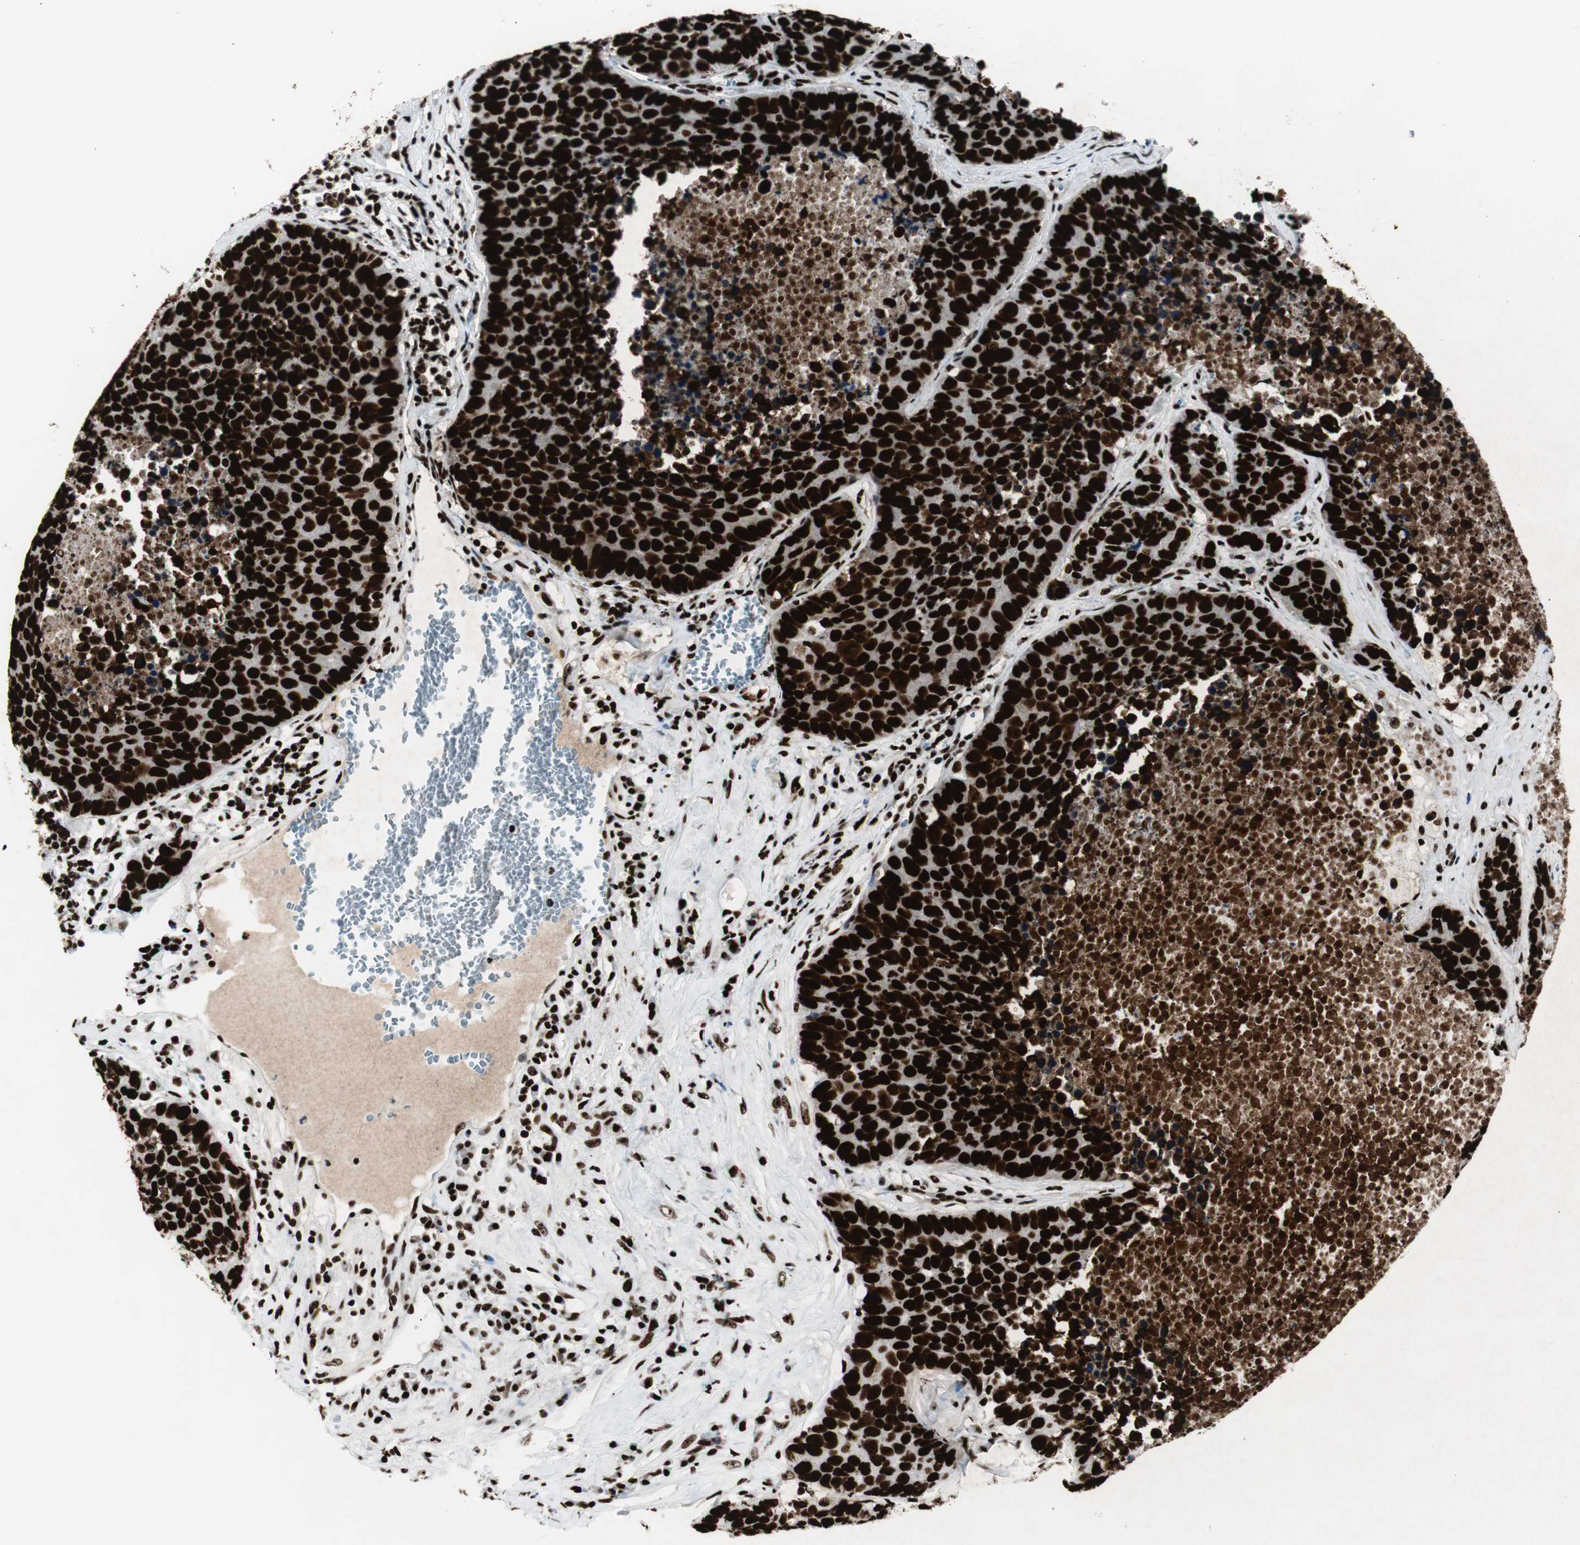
{"staining": {"intensity": "strong", "quantity": ">75%", "location": "nuclear"}, "tissue": "carcinoid", "cell_type": "Tumor cells", "image_type": "cancer", "snomed": [{"axis": "morphology", "description": "Carcinoid, malignant, NOS"}, {"axis": "topography", "description": "Lung"}], "caption": "Immunohistochemical staining of human malignant carcinoid demonstrates high levels of strong nuclear protein positivity in approximately >75% of tumor cells.", "gene": "NCL", "patient": {"sex": "male", "age": 60}}